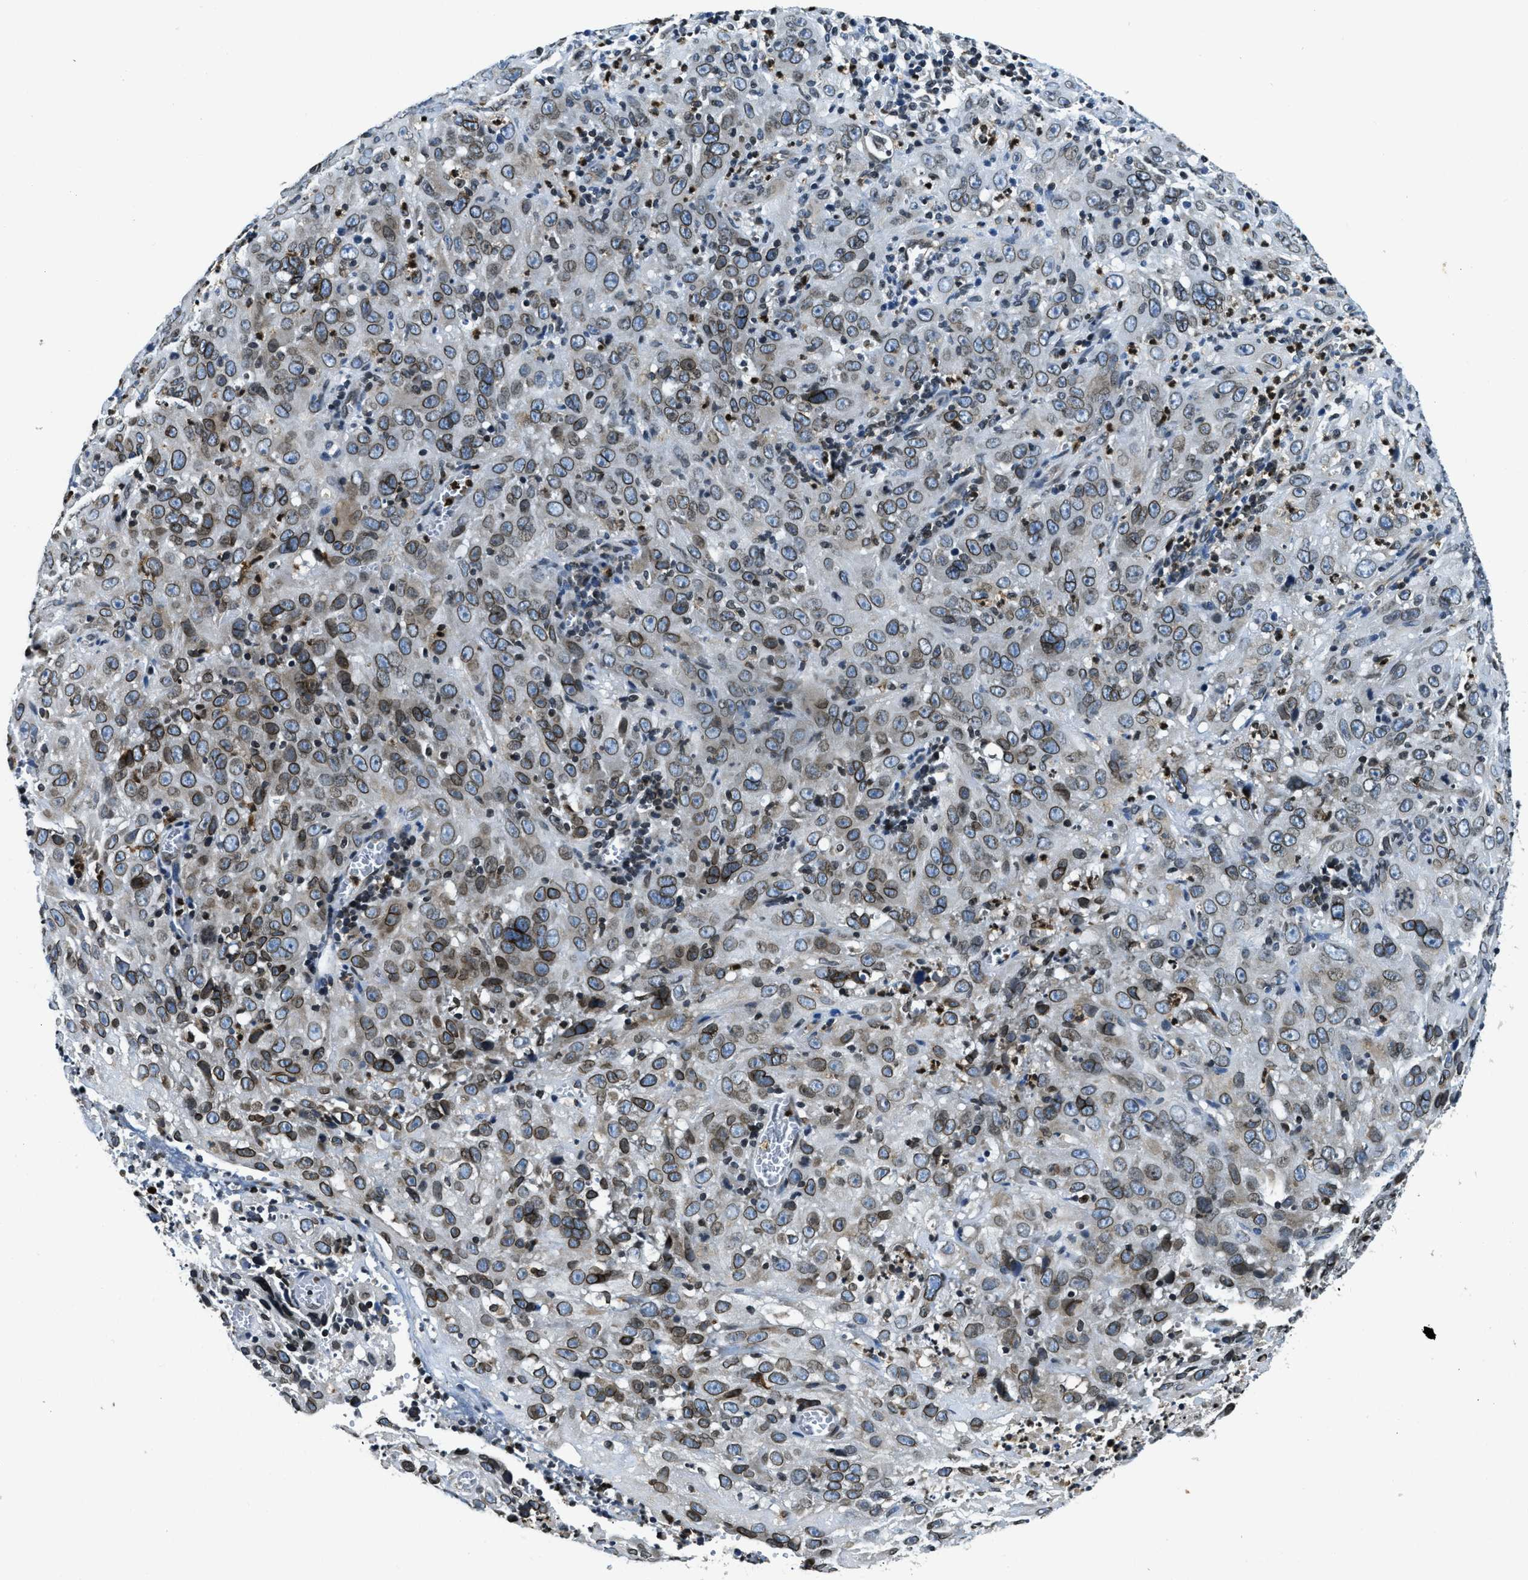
{"staining": {"intensity": "moderate", "quantity": ">75%", "location": "cytoplasmic/membranous,nuclear"}, "tissue": "cervical cancer", "cell_type": "Tumor cells", "image_type": "cancer", "snomed": [{"axis": "morphology", "description": "Squamous cell carcinoma, NOS"}, {"axis": "topography", "description": "Cervix"}], "caption": "Protein staining of cervical squamous cell carcinoma tissue displays moderate cytoplasmic/membranous and nuclear positivity in about >75% of tumor cells. The protein is shown in brown color, while the nuclei are stained blue.", "gene": "ZC3HC1", "patient": {"sex": "female", "age": 32}}